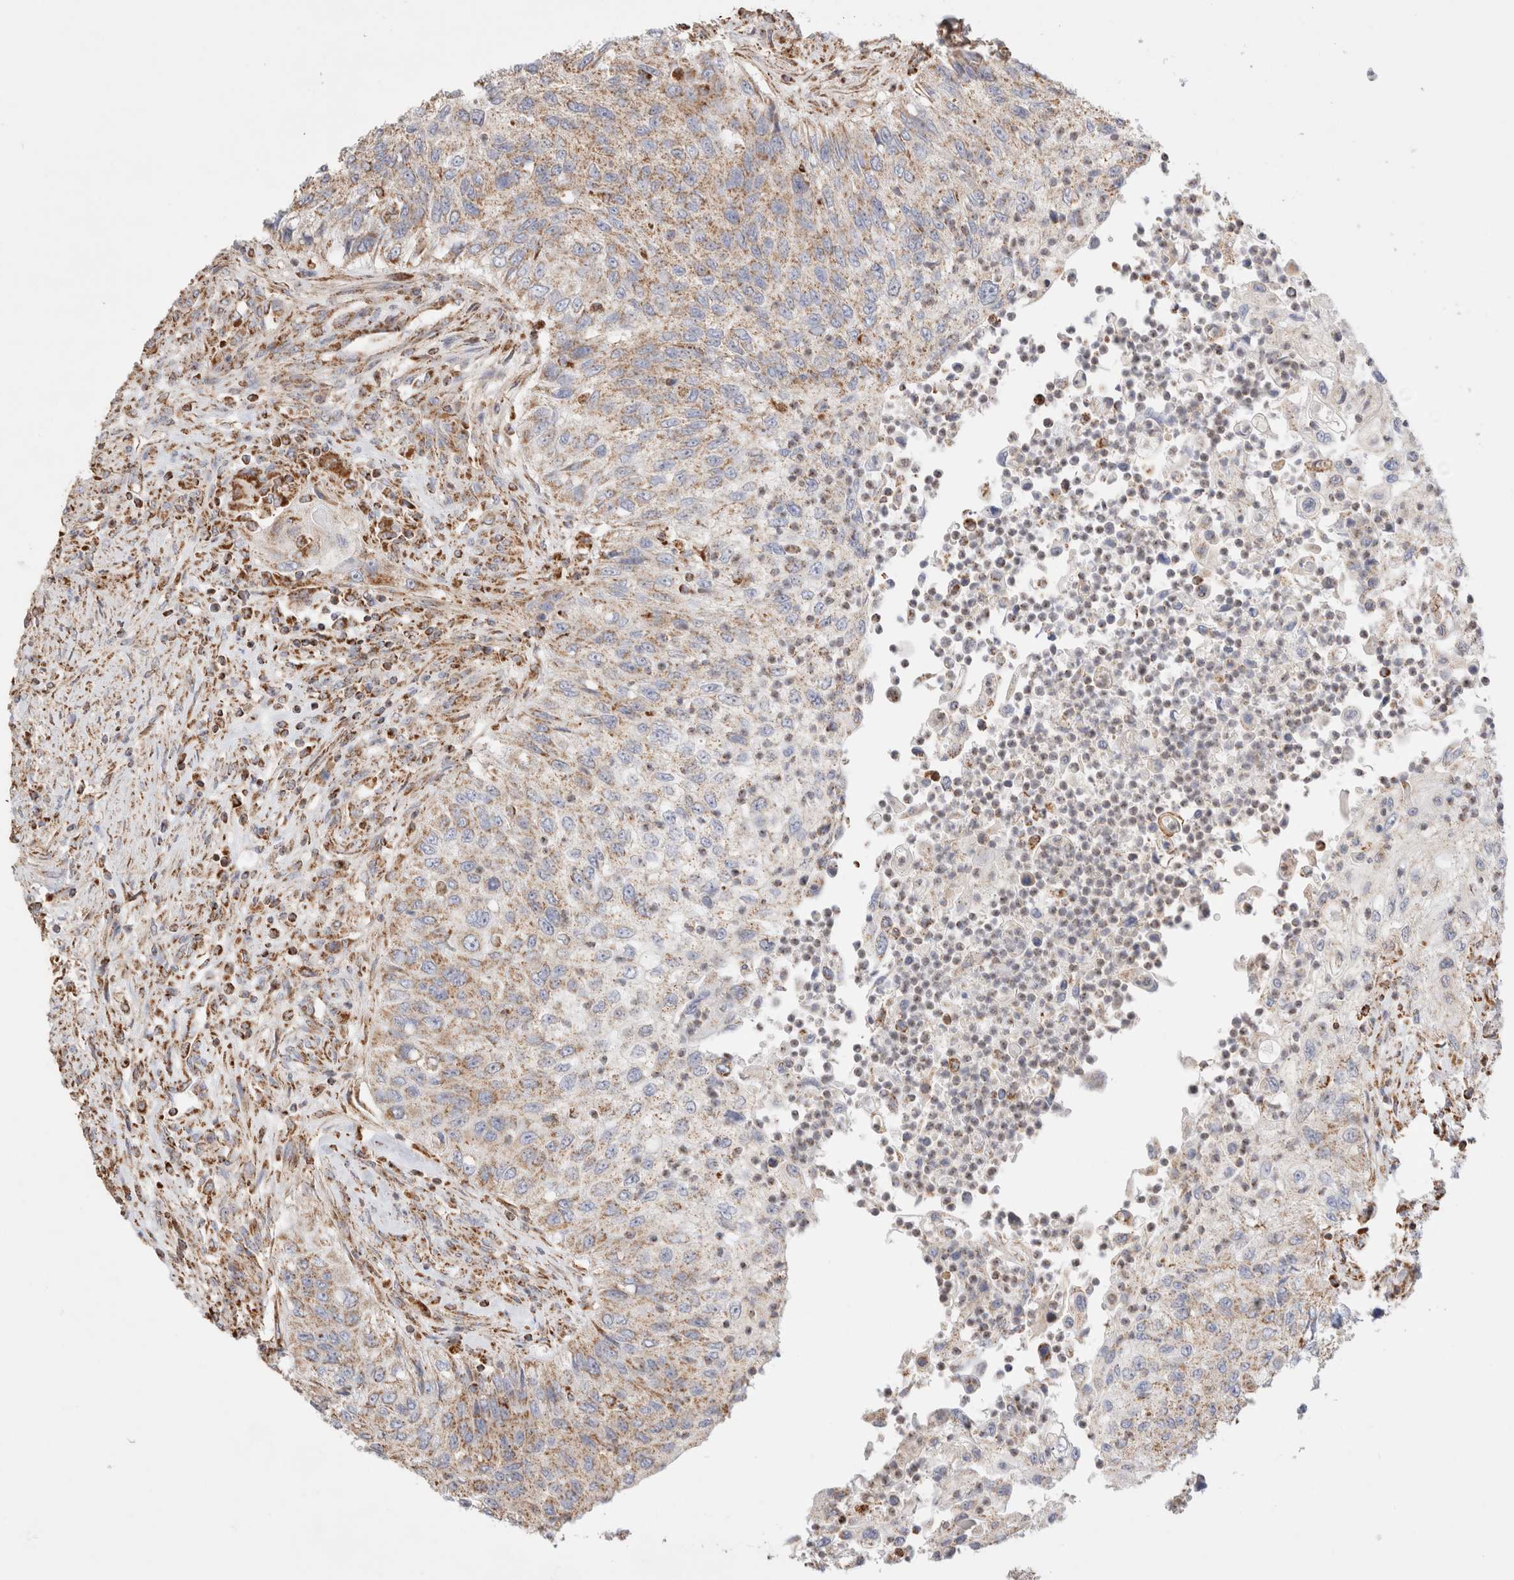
{"staining": {"intensity": "moderate", "quantity": "25%-75%", "location": "cytoplasmic/membranous"}, "tissue": "urothelial cancer", "cell_type": "Tumor cells", "image_type": "cancer", "snomed": [{"axis": "morphology", "description": "Urothelial carcinoma, High grade"}, {"axis": "topography", "description": "Urinary bladder"}], "caption": "Urothelial carcinoma (high-grade) tissue shows moderate cytoplasmic/membranous positivity in approximately 25%-75% of tumor cells, visualized by immunohistochemistry.", "gene": "TMPPE", "patient": {"sex": "female", "age": 60}}